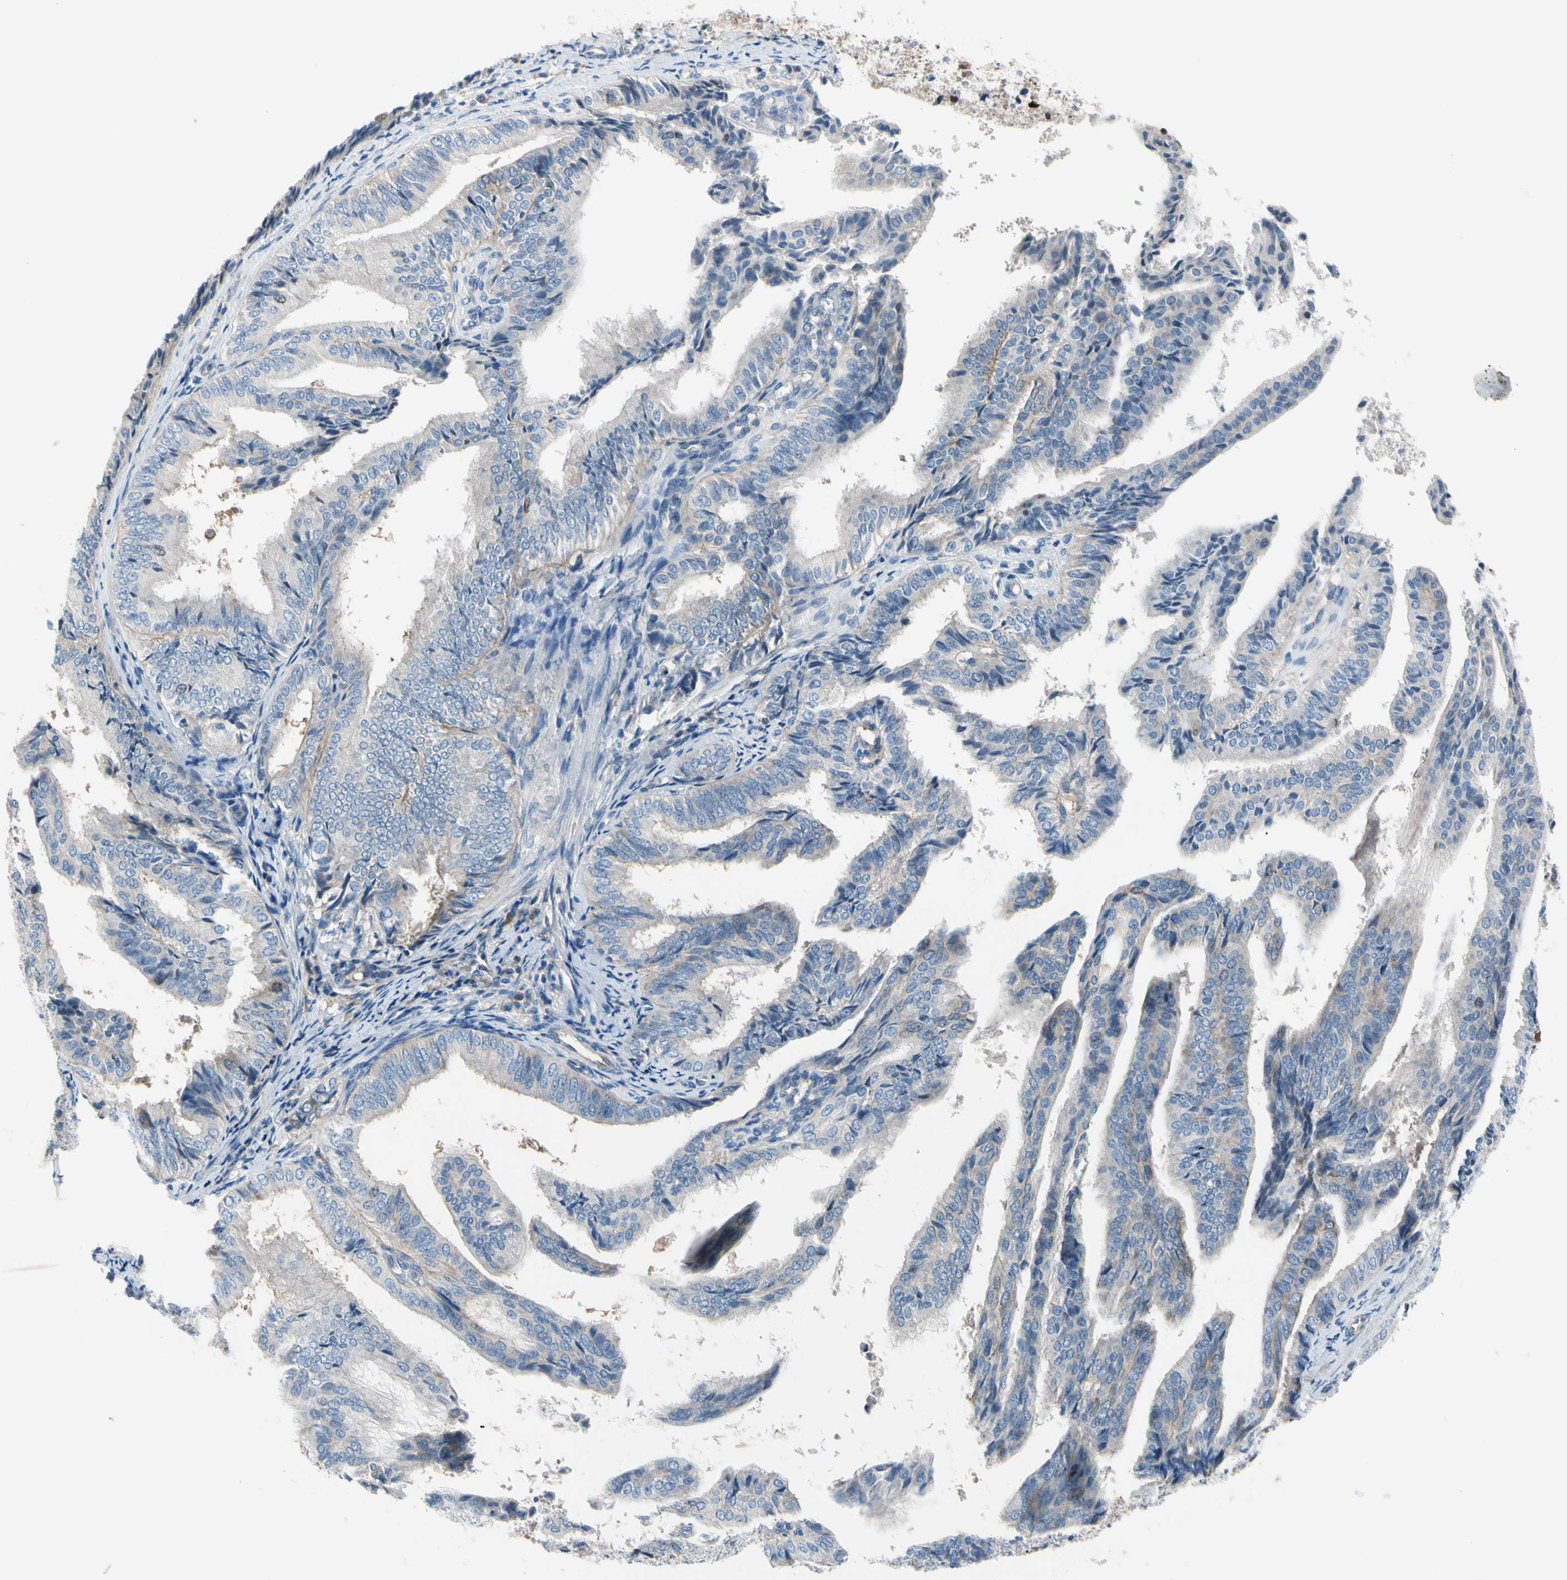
{"staining": {"intensity": "negative", "quantity": "none", "location": "none"}, "tissue": "endometrial cancer", "cell_type": "Tumor cells", "image_type": "cancer", "snomed": [{"axis": "morphology", "description": "Adenocarcinoma, NOS"}, {"axis": "topography", "description": "Endometrium"}], "caption": "Tumor cells show no significant protein expression in endometrial adenocarcinoma.", "gene": "HJURP", "patient": {"sex": "female", "age": 58}}